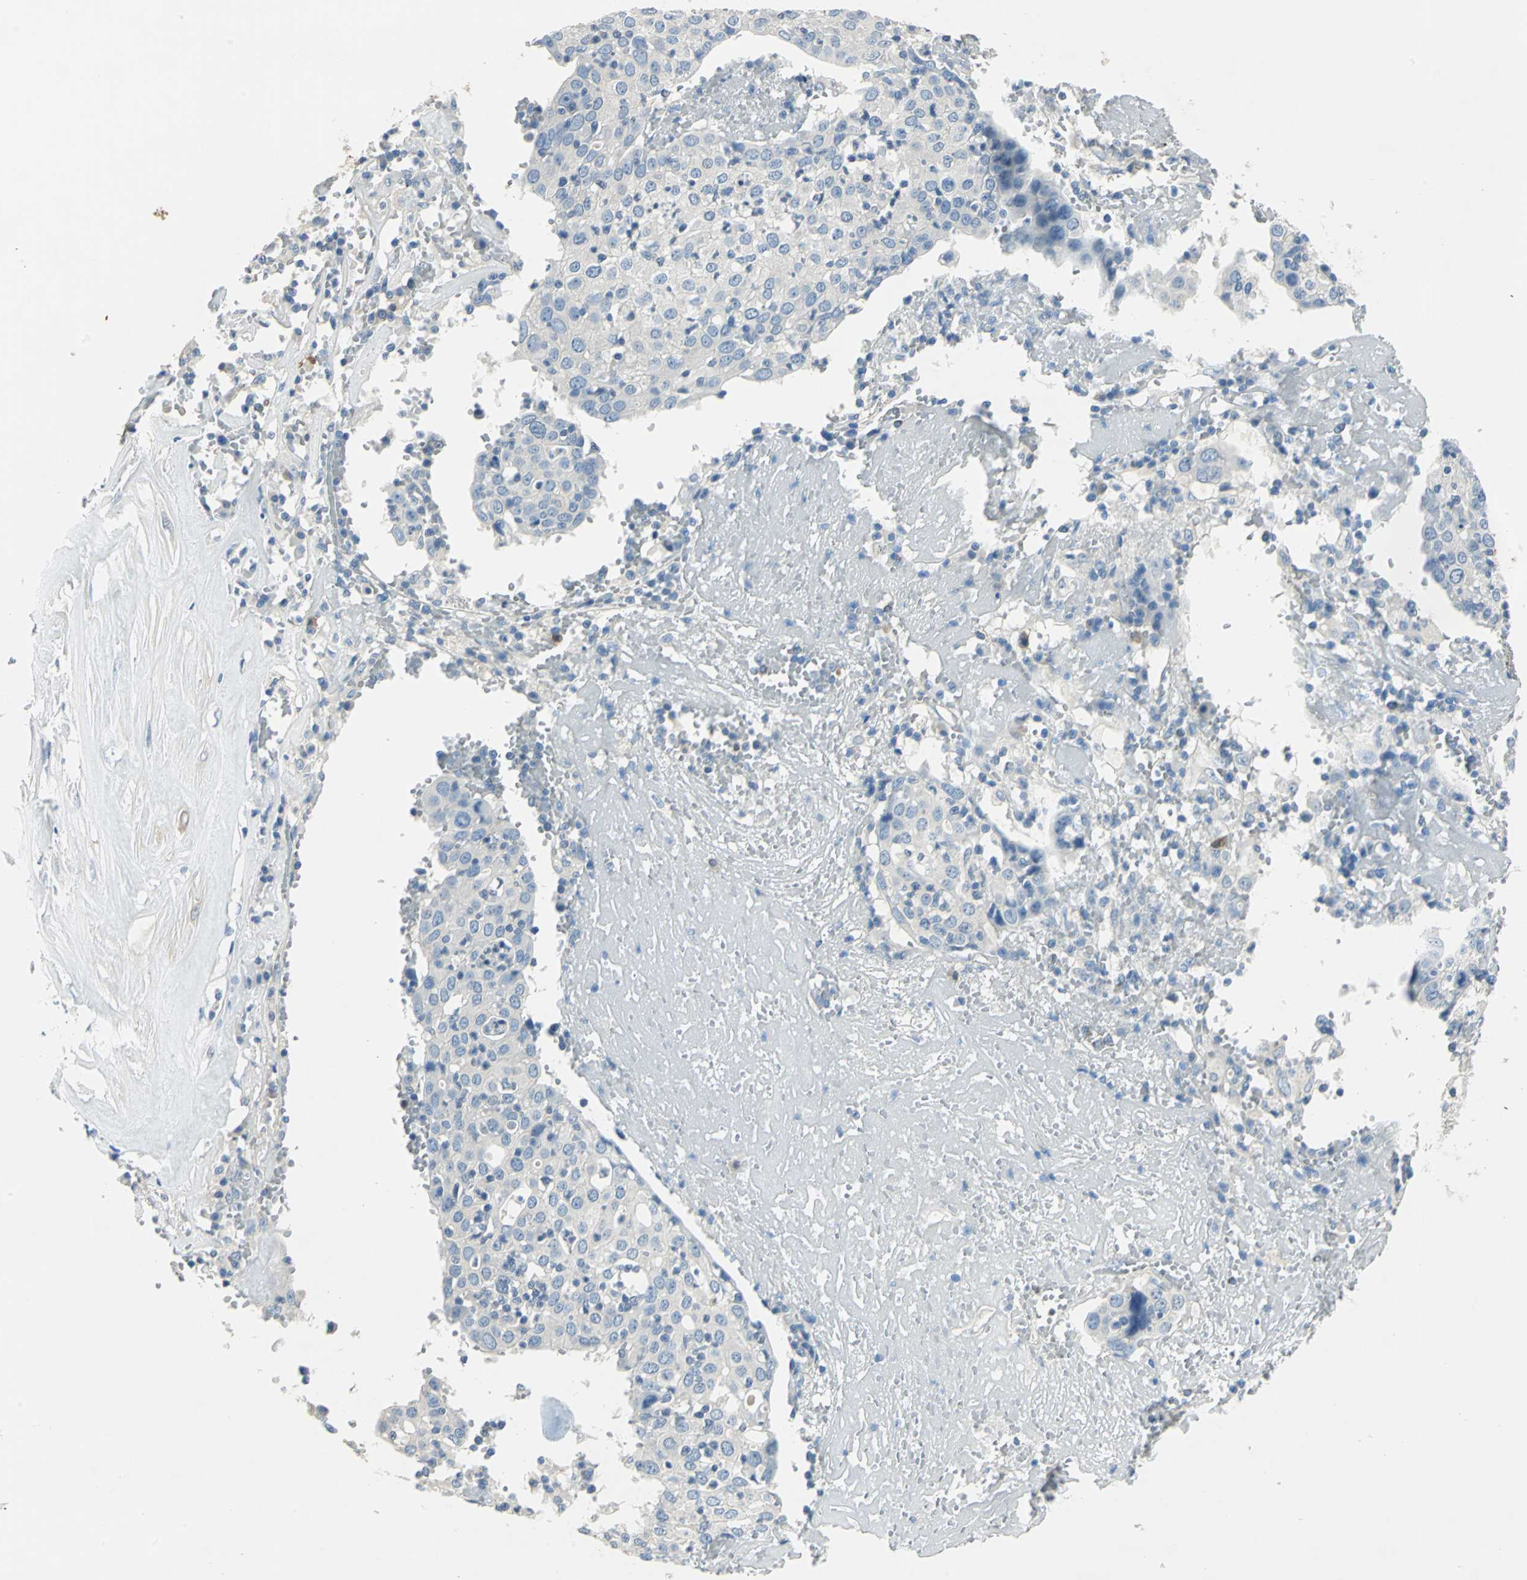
{"staining": {"intensity": "negative", "quantity": "none", "location": "none"}, "tissue": "head and neck cancer", "cell_type": "Tumor cells", "image_type": "cancer", "snomed": [{"axis": "morphology", "description": "Adenocarcinoma, NOS"}, {"axis": "topography", "description": "Salivary gland"}, {"axis": "topography", "description": "Head-Neck"}], "caption": "Histopathology image shows no significant protein staining in tumor cells of head and neck cancer.", "gene": "UCHL1", "patient": {"sex": "female", "age": 65}}